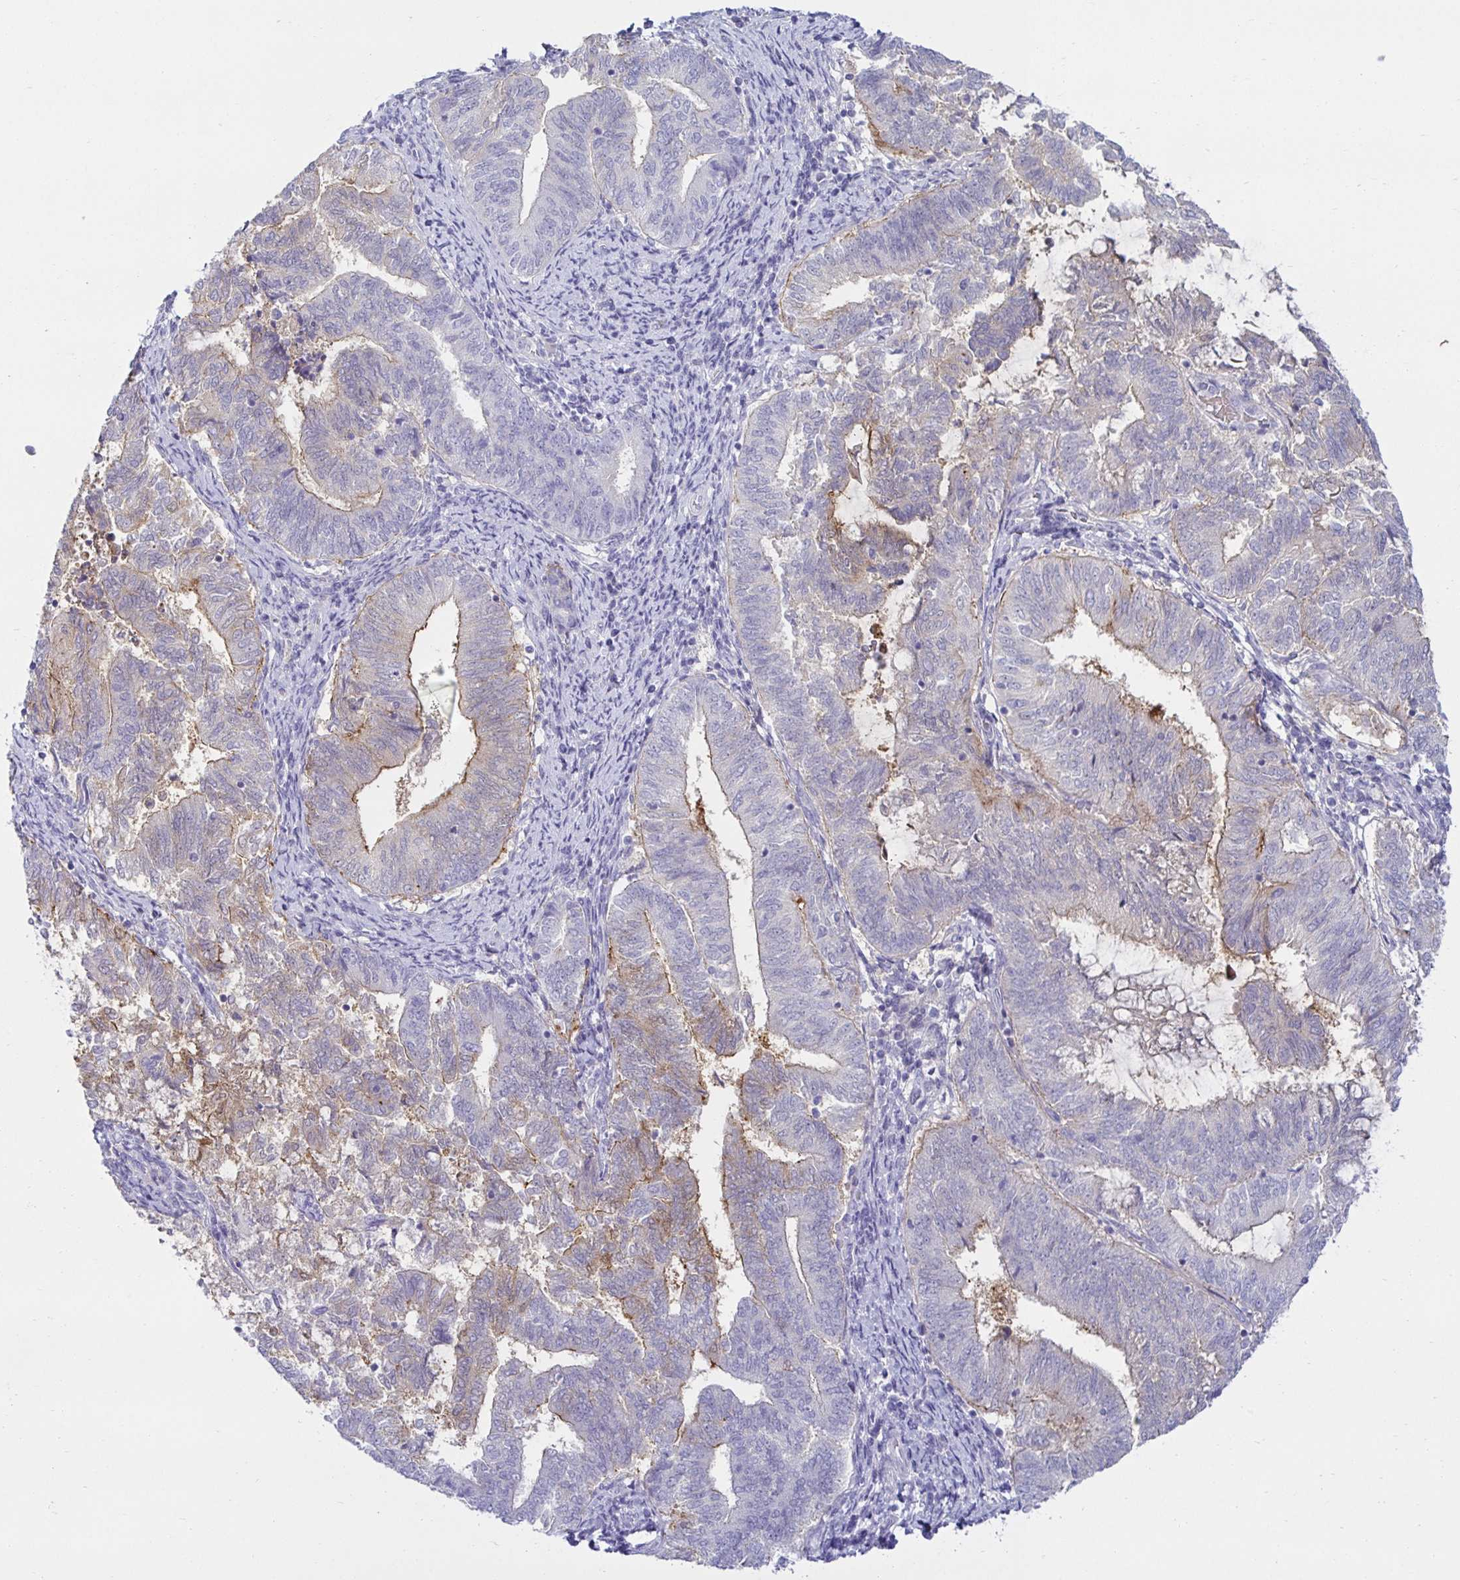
{"staining": {"intensity": "weak", "quantity": "<25%", "location": "cytoplasmic/membranous"}, "tissue": "endometrial cancer", "cell_type": "Tumor cells", "image_type": "cancer", "snomed": [{"axis": "morphology", "description": "Adenocarcinoma, NOS"}, {"axis": "topography", "description": "Endometrium"}], "caption": "Endometrial adenocarcinoma was stained to show a protein in brown. There is no significant staining in tumor cells. (Stains: DAB (3,3'-diaminobenzidine) immunohistochemistry (IHC) with hematoxylin counter stain, Microscopy: brightfield microscopy at high magnification).", "gene": "MON2", "patient": {"sex": "female", "age": 65}}